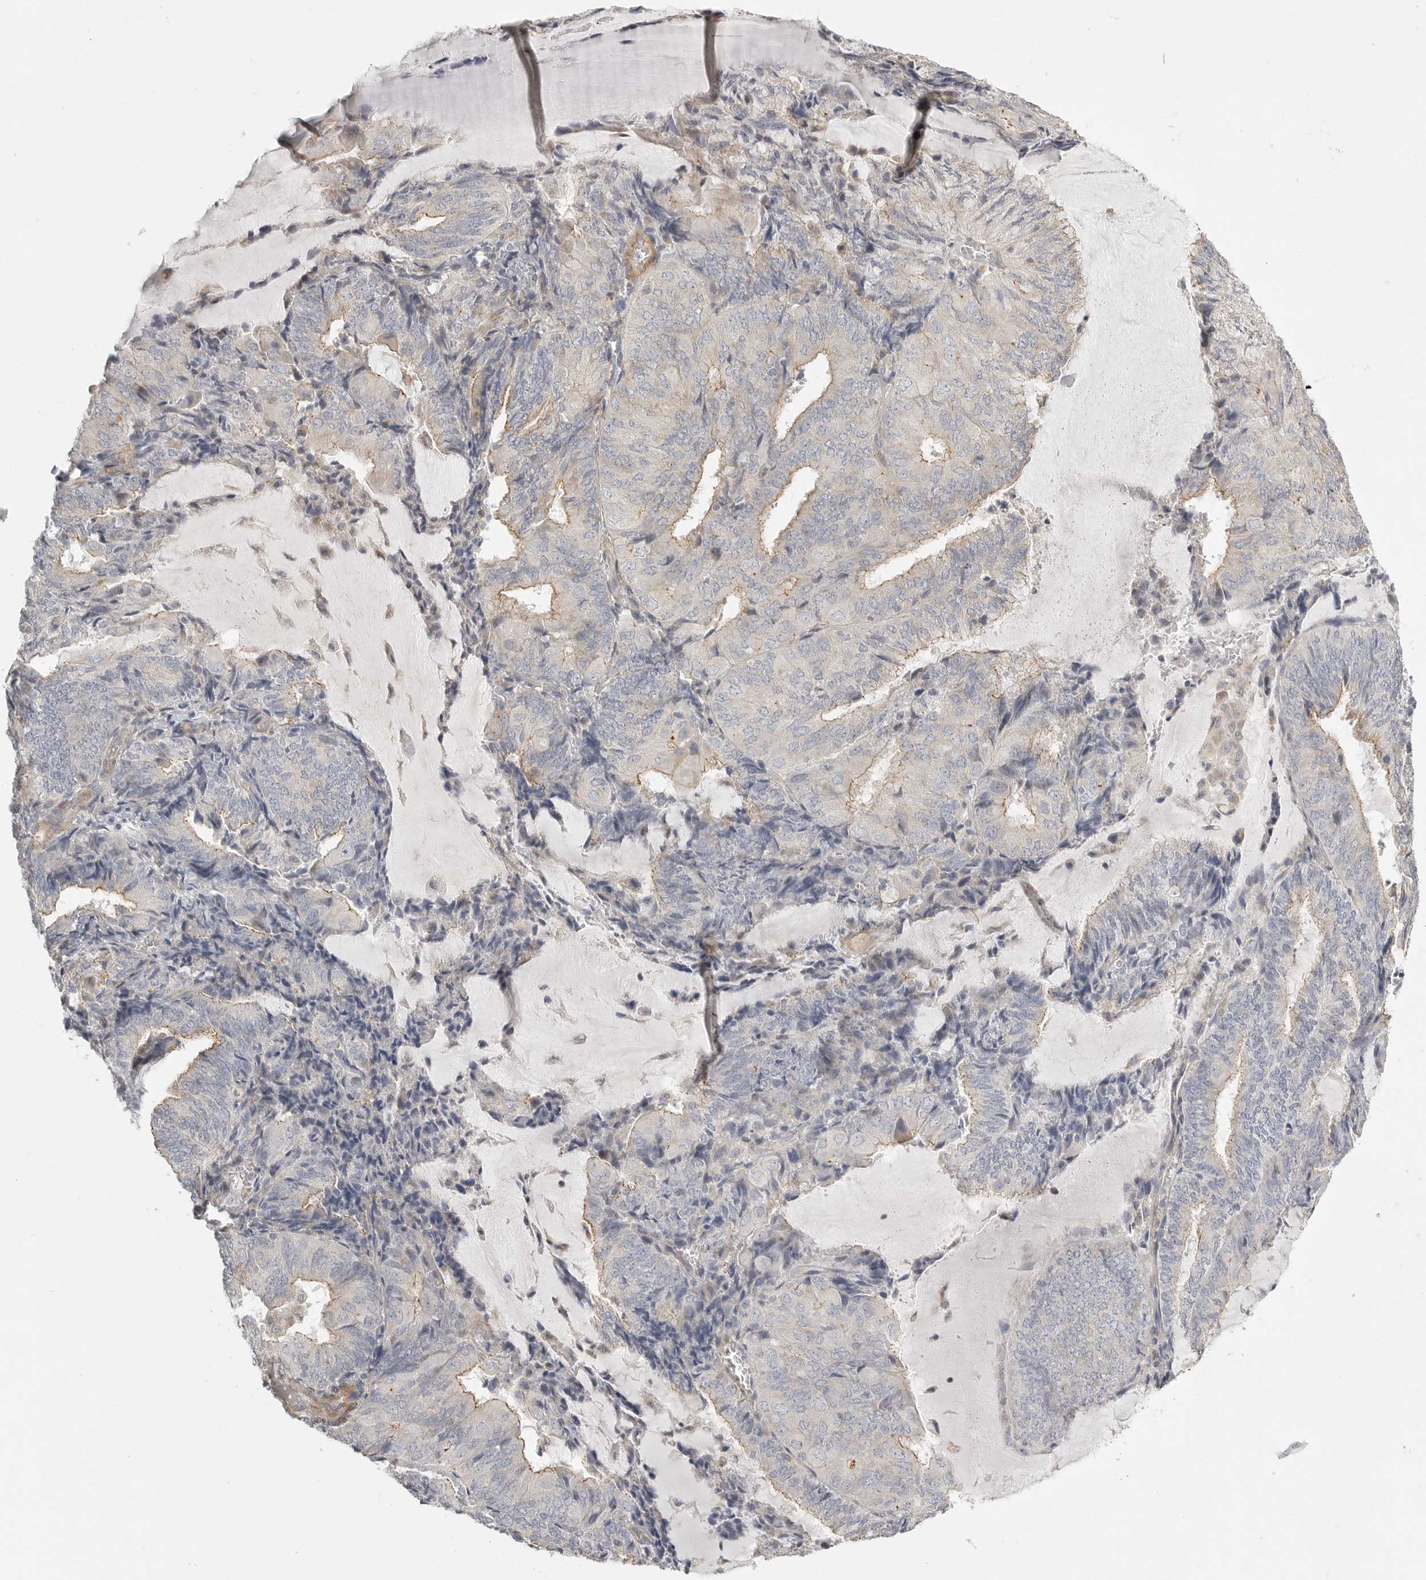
{"staining": {"intensity": "weak", "quantity": "<25%", "location": "cytoplasmic/membranous"}, "tissue": "endometrial cancer", "cell_type": "Tumor cells", "image_type": "cancer", "snomed": [{"axis": "morphology", "description": "Adenocarcinoma, NOS"}, {"axis": "topography", "description": "Endometrium"}], "caption": "Adenocarcinoma (endometrial) was stained to show a protein in brown. There is no significant staining in tumor cells.", "gene": "STAB2", "patient": {"sex": "female", "age": 81}}